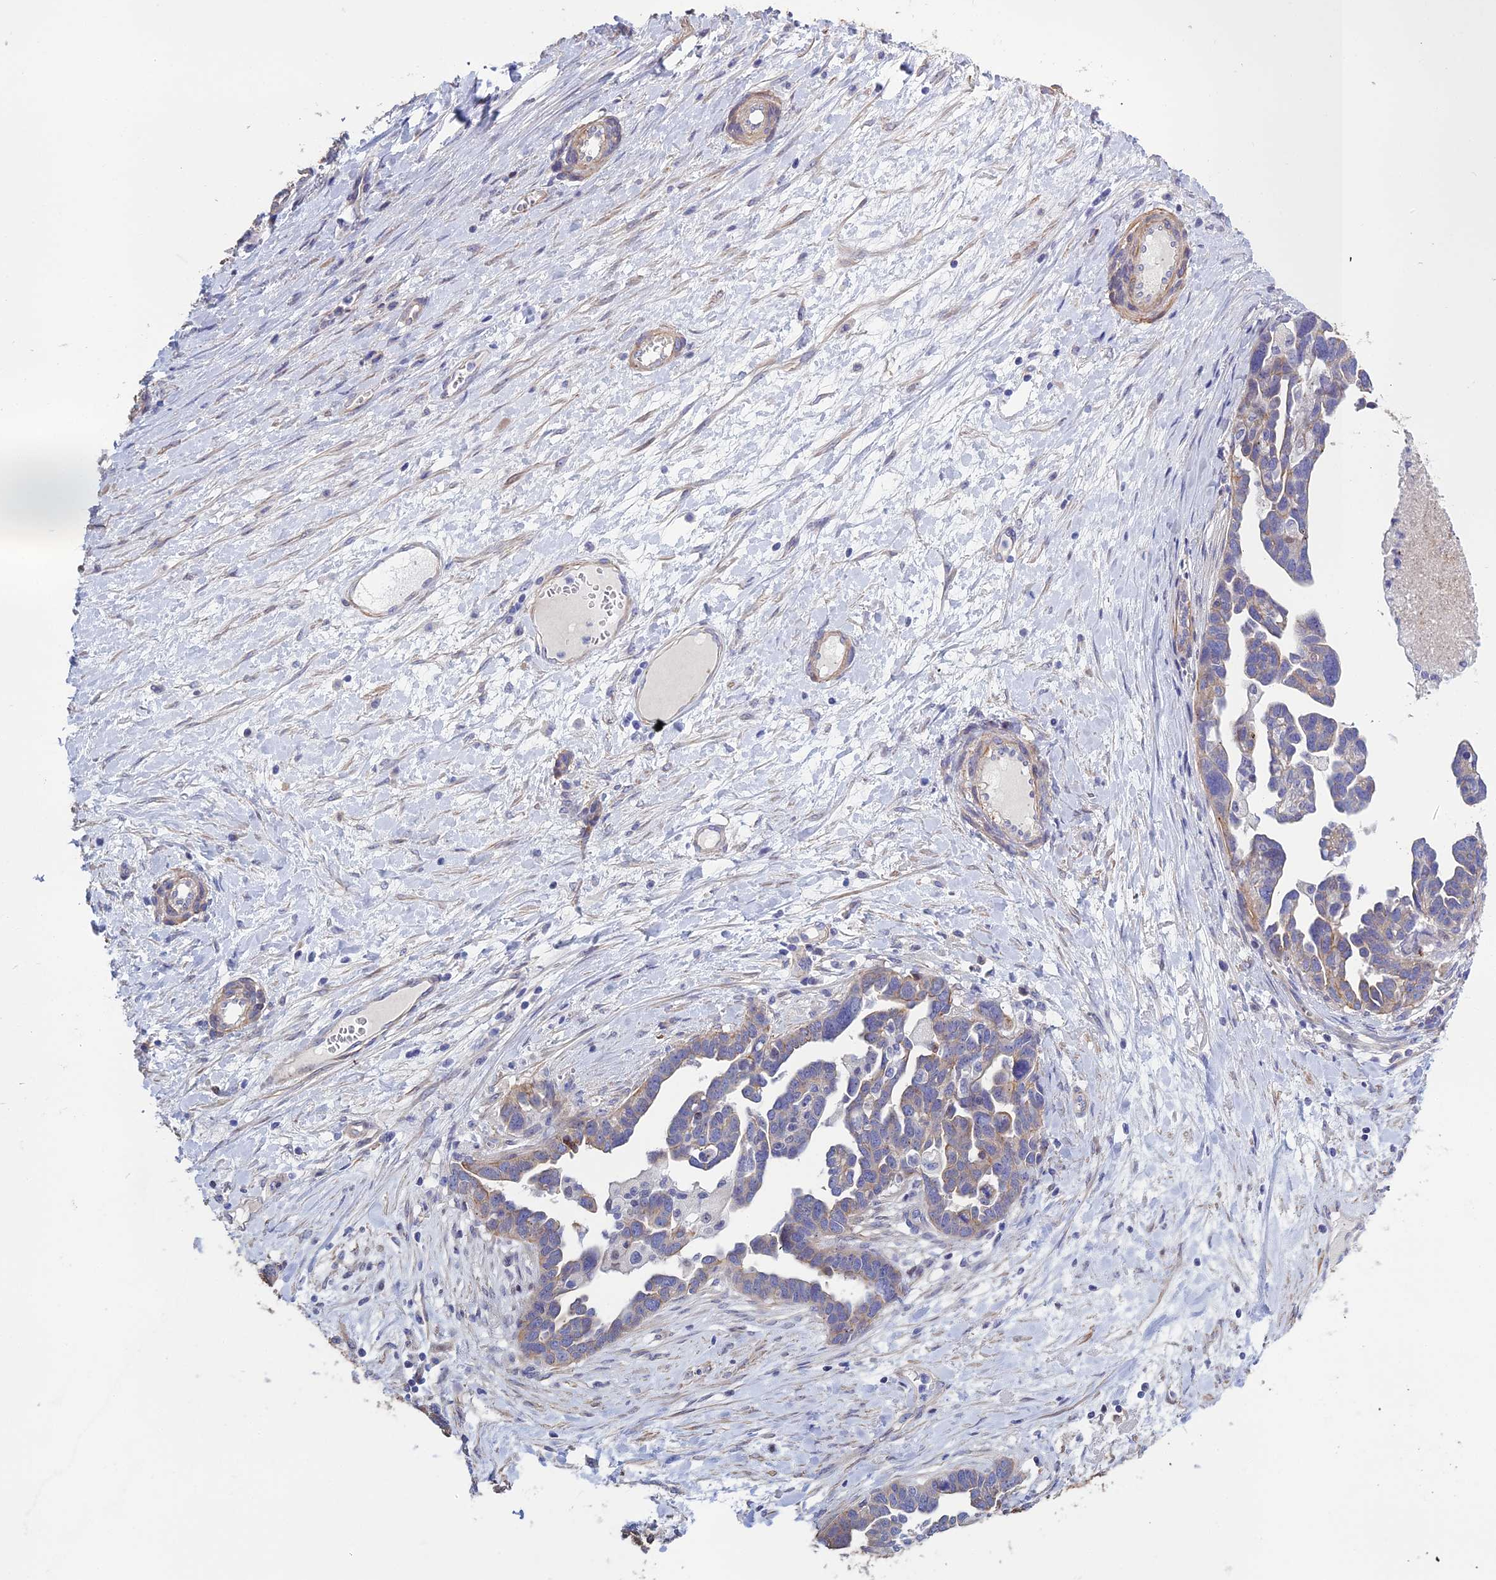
{"staining": {"intensity": "moderate", "quantity": "<25%", "location": "cytoplasmic/membranous"}, "tissue": "ovarian cancer", "cell_type": "Tumor cells", "image_type": "cancer", "snomed": [{"axis": "morphology", "description": "Cystadenocarcinoma, serous, NOS"}, {"axis": "topography", "description": "Ovary"}], "caption": "Human ovarian cancer (serous cystadenocarcinoma) stained with a brown dye shows moderate cytoplasmic/membranous positive positivity in approximately <25% of tumor cells.", "gene": "LZTS2", "patient": {"sex": "female", "age": 54}}